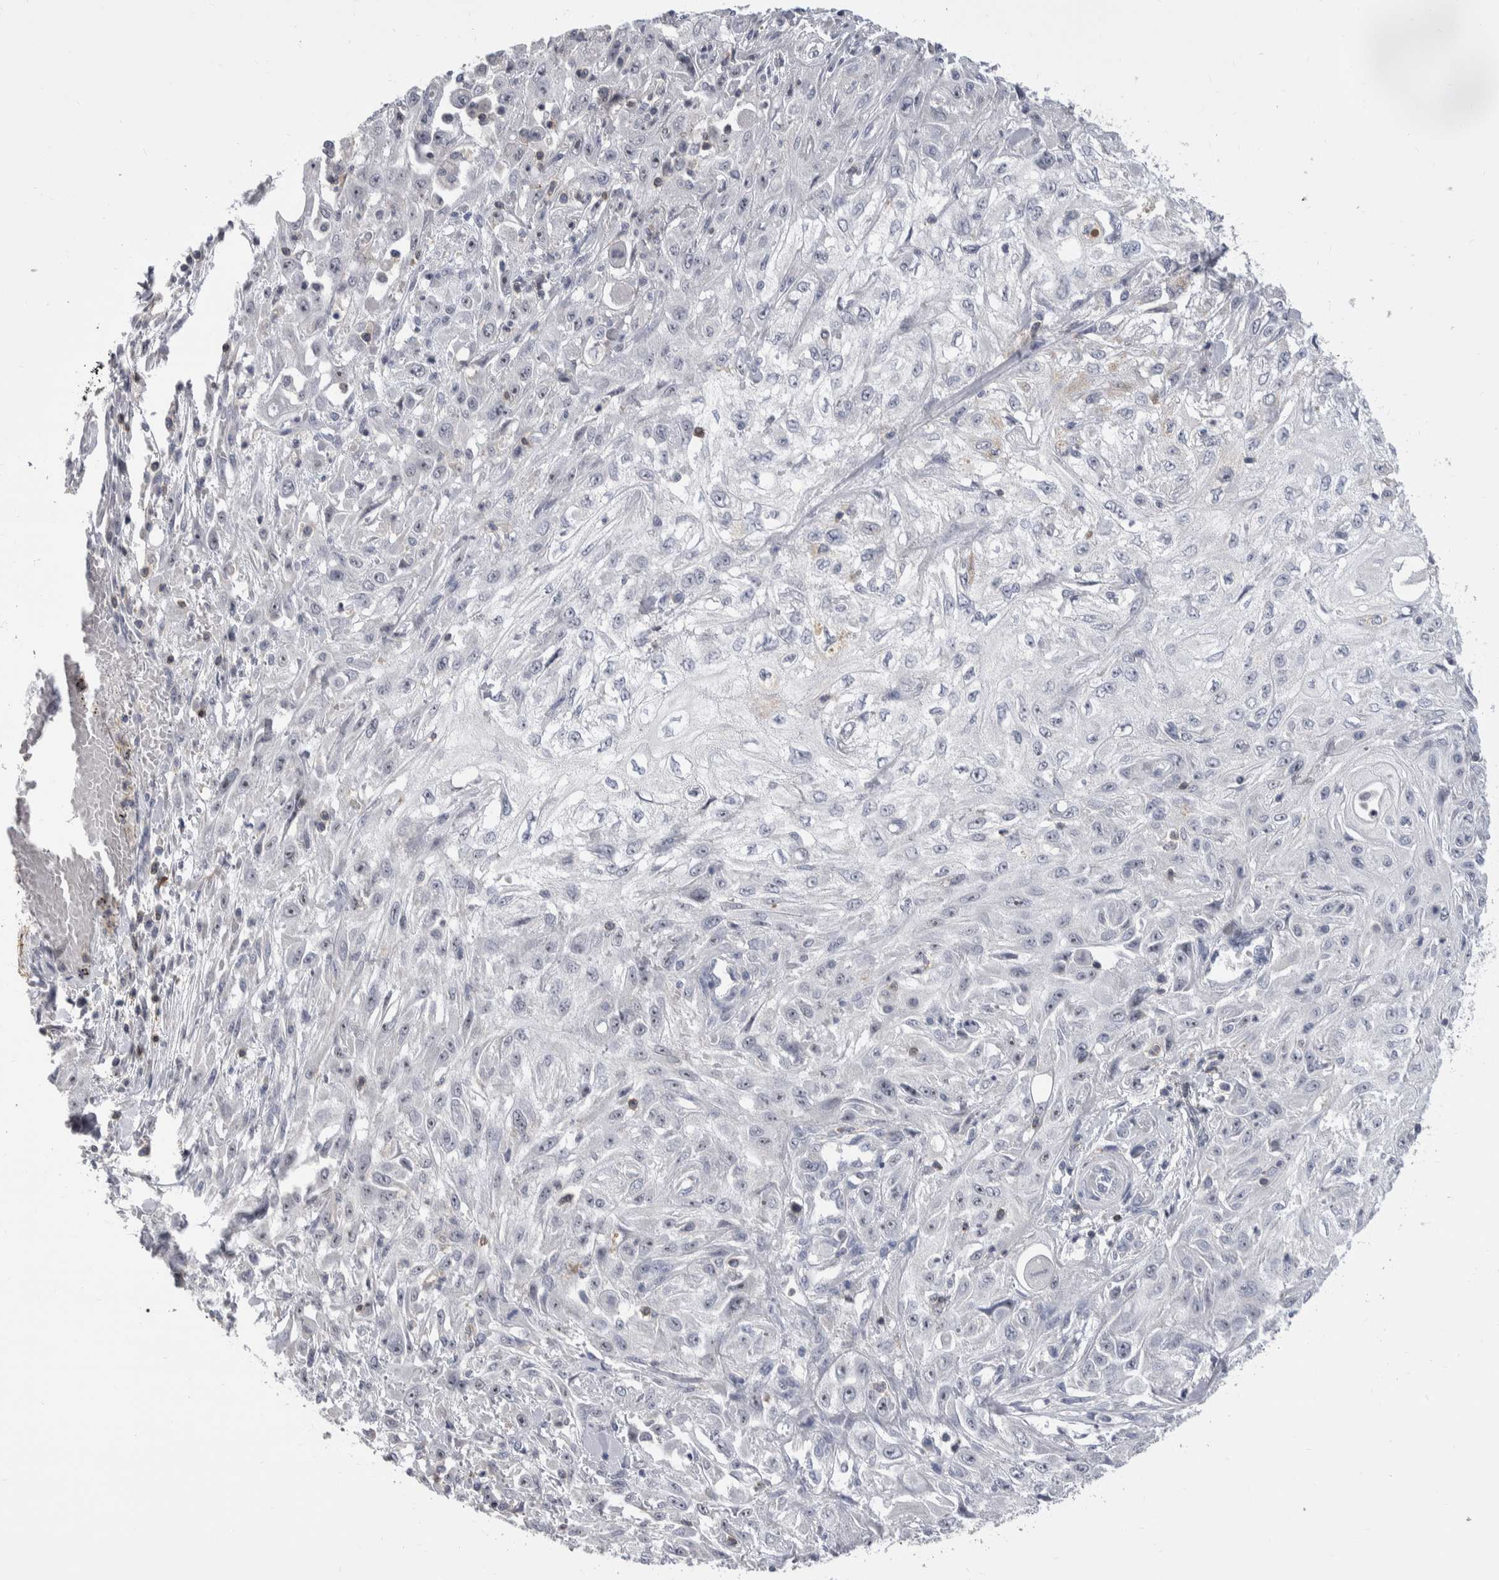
{"staining": {"intensity": "weak", "quantity": "<25%", "location": "nuclear"}, "tissue": "skin cancer", "cell_type": "Tumor cells", "image_type": "cancer", "snomed": [{"axis": "morphology", "description": "Squamous cell carcinoma, NOS"}, {"axis": "morphology", "description": "Squamous cell carcinoma, metastatic, NOS"}, {"axis": "topography", "description": "Skin"}, {"axis": "topography", "description": "Lymph node"}], "caption": "Tumor cells show no significant staining in metastatic squamous cell carcinoma (skin).", "gene": "CEP295NL", "patient": {"sex": "male", "age": 75}}